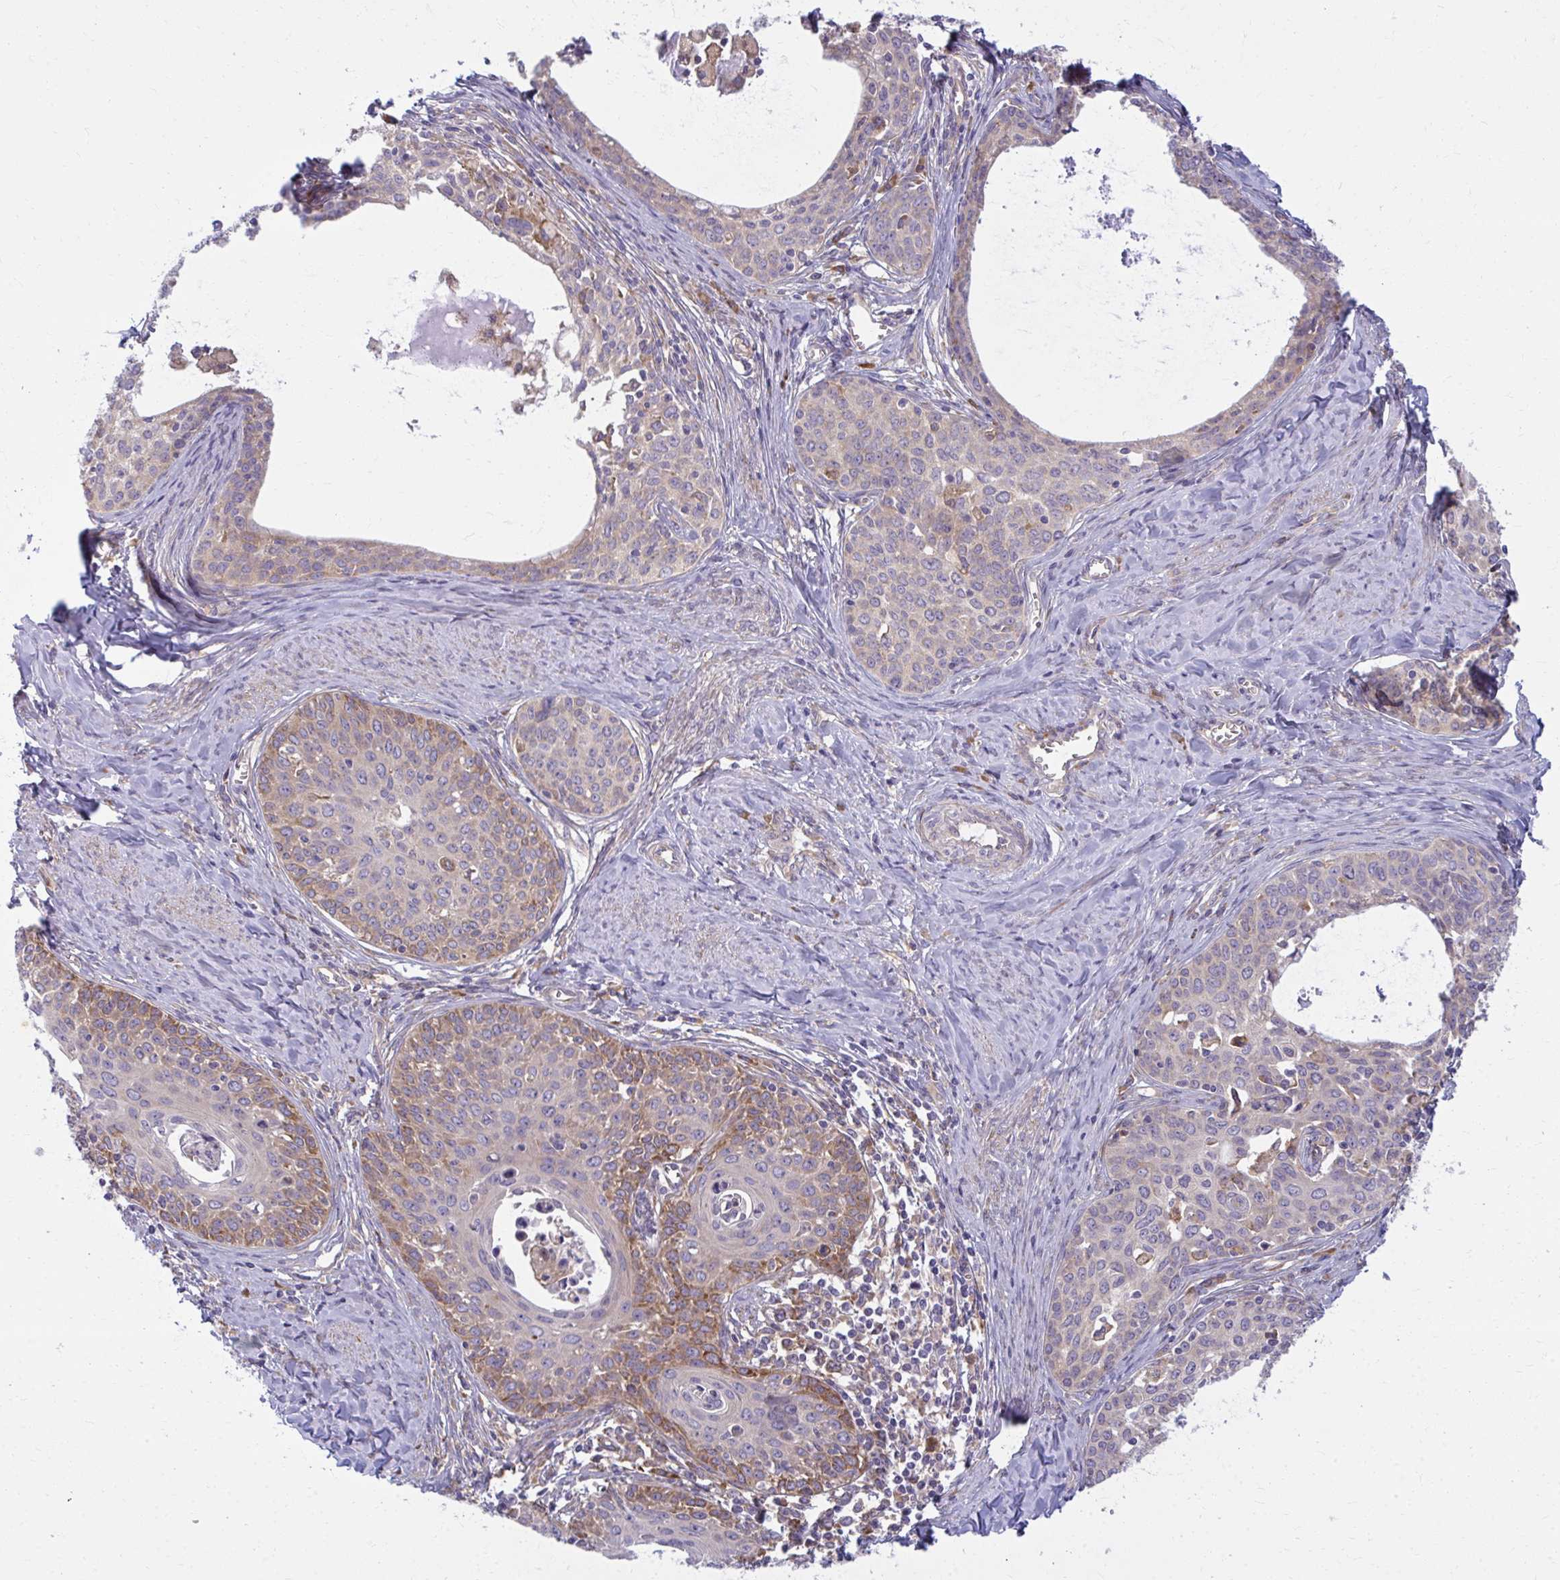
{"staining": {"intensity": "moderate", "quantity": "<25%", "location": "cytoplasmic/membranous"}, "tissue": "cervical cancer", "cell_type": "Tumor cells", "image_type": "cancer", "snomed": [{"axis": "morphology", "description": "Squamous cell carcinoma, NOS"}, {"axis": "morphology", "description": "Adenocarcinoma, NOS"}, {"axis": "topography", "description": "Cervix"}], "caption": "Protein expression analysis of human squamous cell carcinoma (cervical) reveals moderate cytoplasmic/membranous staining in approximately <25% of tumor cells.", "gene": "CEMP1", "patient": {"sex": "female", "age": 52}}